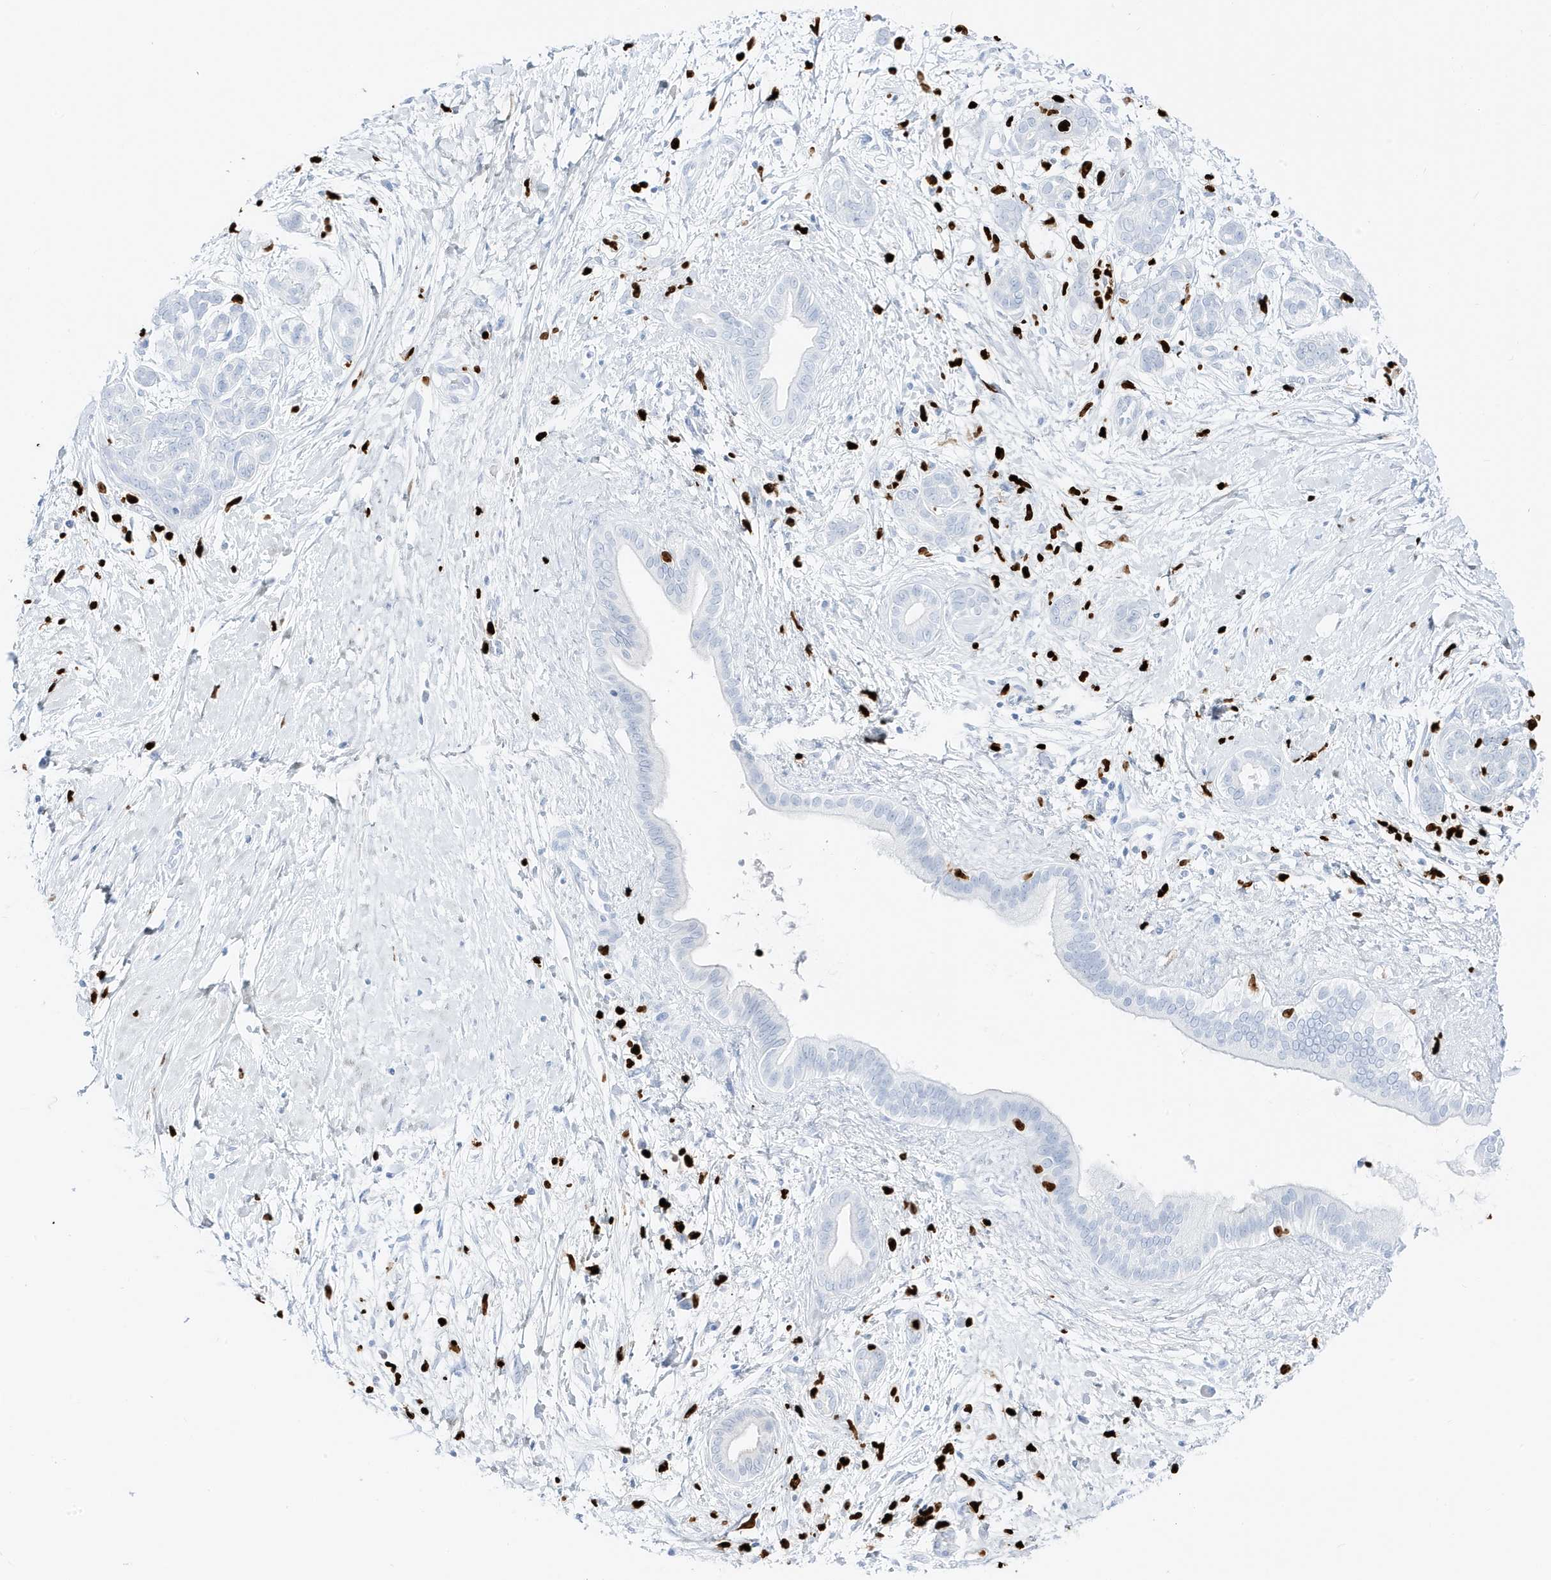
{"staining": {"intensity": "negative", "quantity": "none", "location": "none"}, "tissue": "pancreatic cancer", "cell_type": "Tumor cells", "image_type": "cancer", "snomed": [{"axis": "morphology", "description": "Adenocarcinoma, NOS"}, {"axis": "topography", "description": "Pancreas"}], "caption": "Immunohistochemistry image of pancreatic adenocarcinoma stained for a protein (brown), which shows no expression in tumor cells.", "gene": "MNDA", "patient": {"sex": "male", "age": 58}}